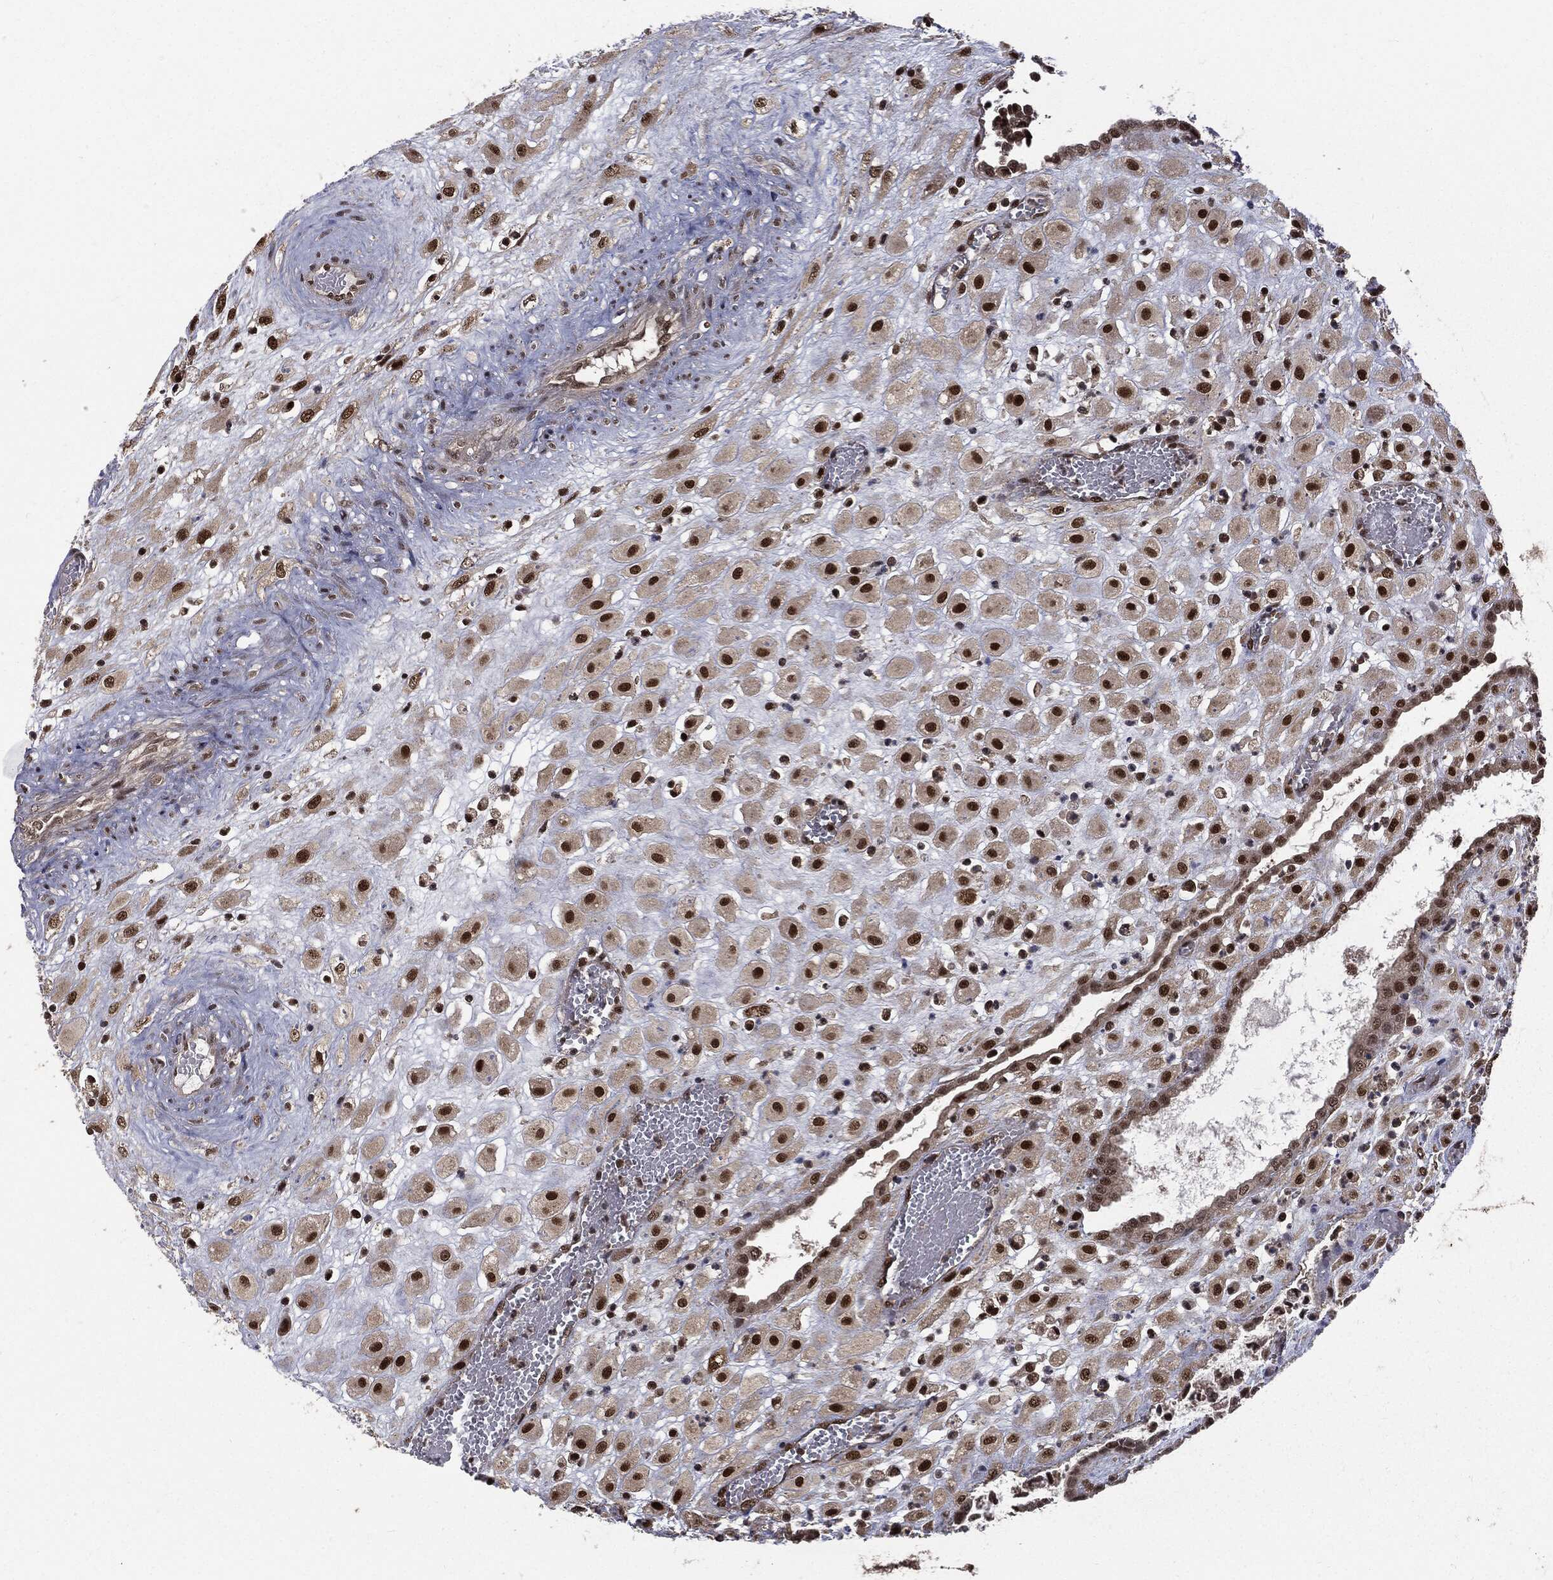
{"staining": {"intensity": "strong", "quantity": ">75%", "location": "nuclear"}, "tissue": "placenta", "cell_type": "Decidual cells", "image_type": "normal", "snomed": [{"axis": "morphology", "description": "Normal tissue, NOS"}, {"axis": "topography", "description": "Placenta"}], "caption": "A photomicrograph showing strong nuclear staining in about >75% of decidual cells in normal placenta, as visualized by brown immunohistochemical staining.", "gene": "JMJD6", "patient": {"sex": "female", "age": 24}}